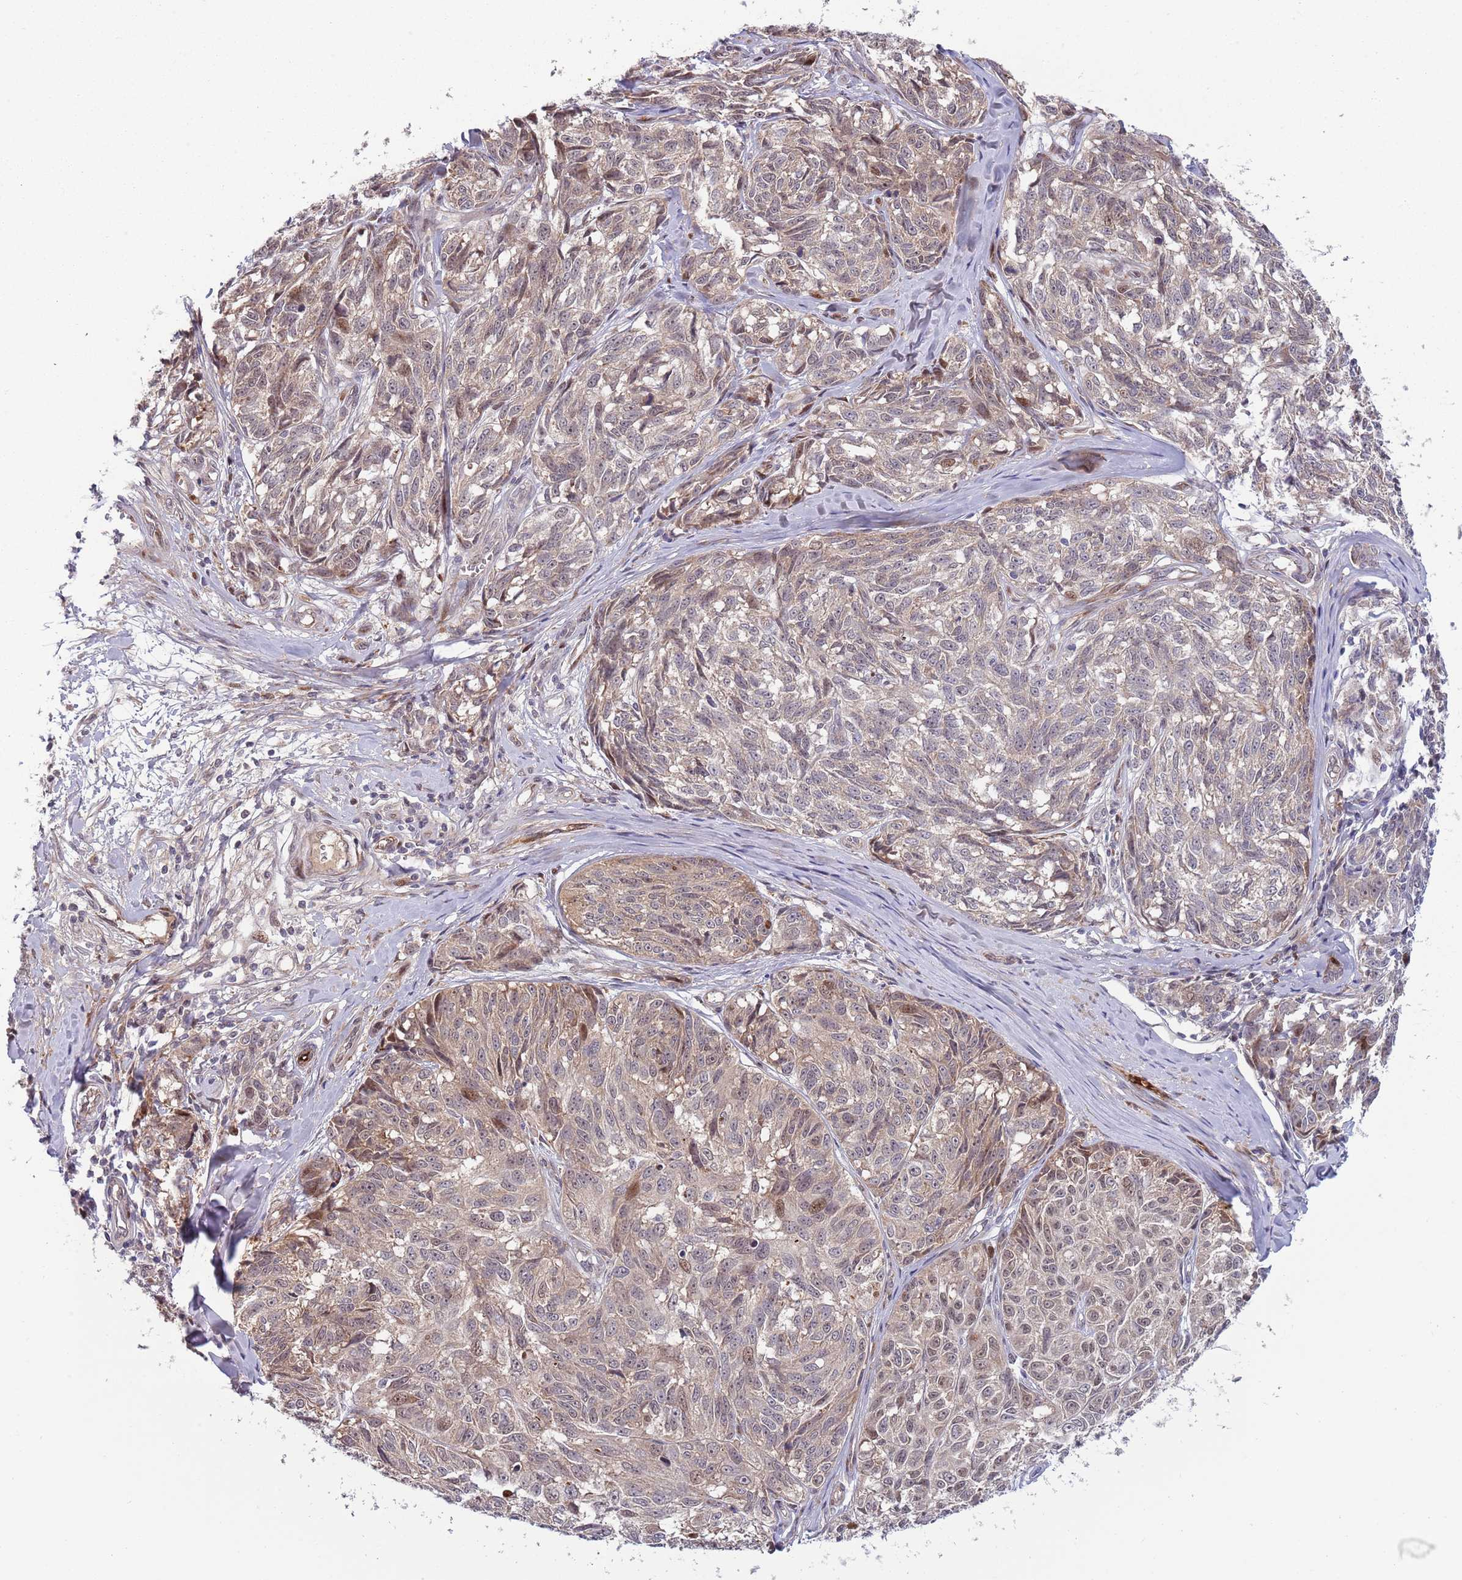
{"staining": {"intensity": "moderate", "quantity": "25%-75%", "location": "cytoplasmic/membranous,nuclear"}, "tissue": "melanoma", "cell_type": "Tumor cells", "image_type": "cancer", "snomed": [{"axis": "morphology", "description": "Normal tissue, NOS"}, {"axis": "morphology", "description": "Malignant melanoma, NOS"}, {"axis": "topography", "description": "Skin"}], "caption": "Immunohistochemical staining of melanoma displays medium levels of moderate cytoplasmic/membranous and nuclear positivity in about 25%-75% of tumor cells.", "gene": "NT5DC4", "patient": {"sex": "female", "age": 64}}